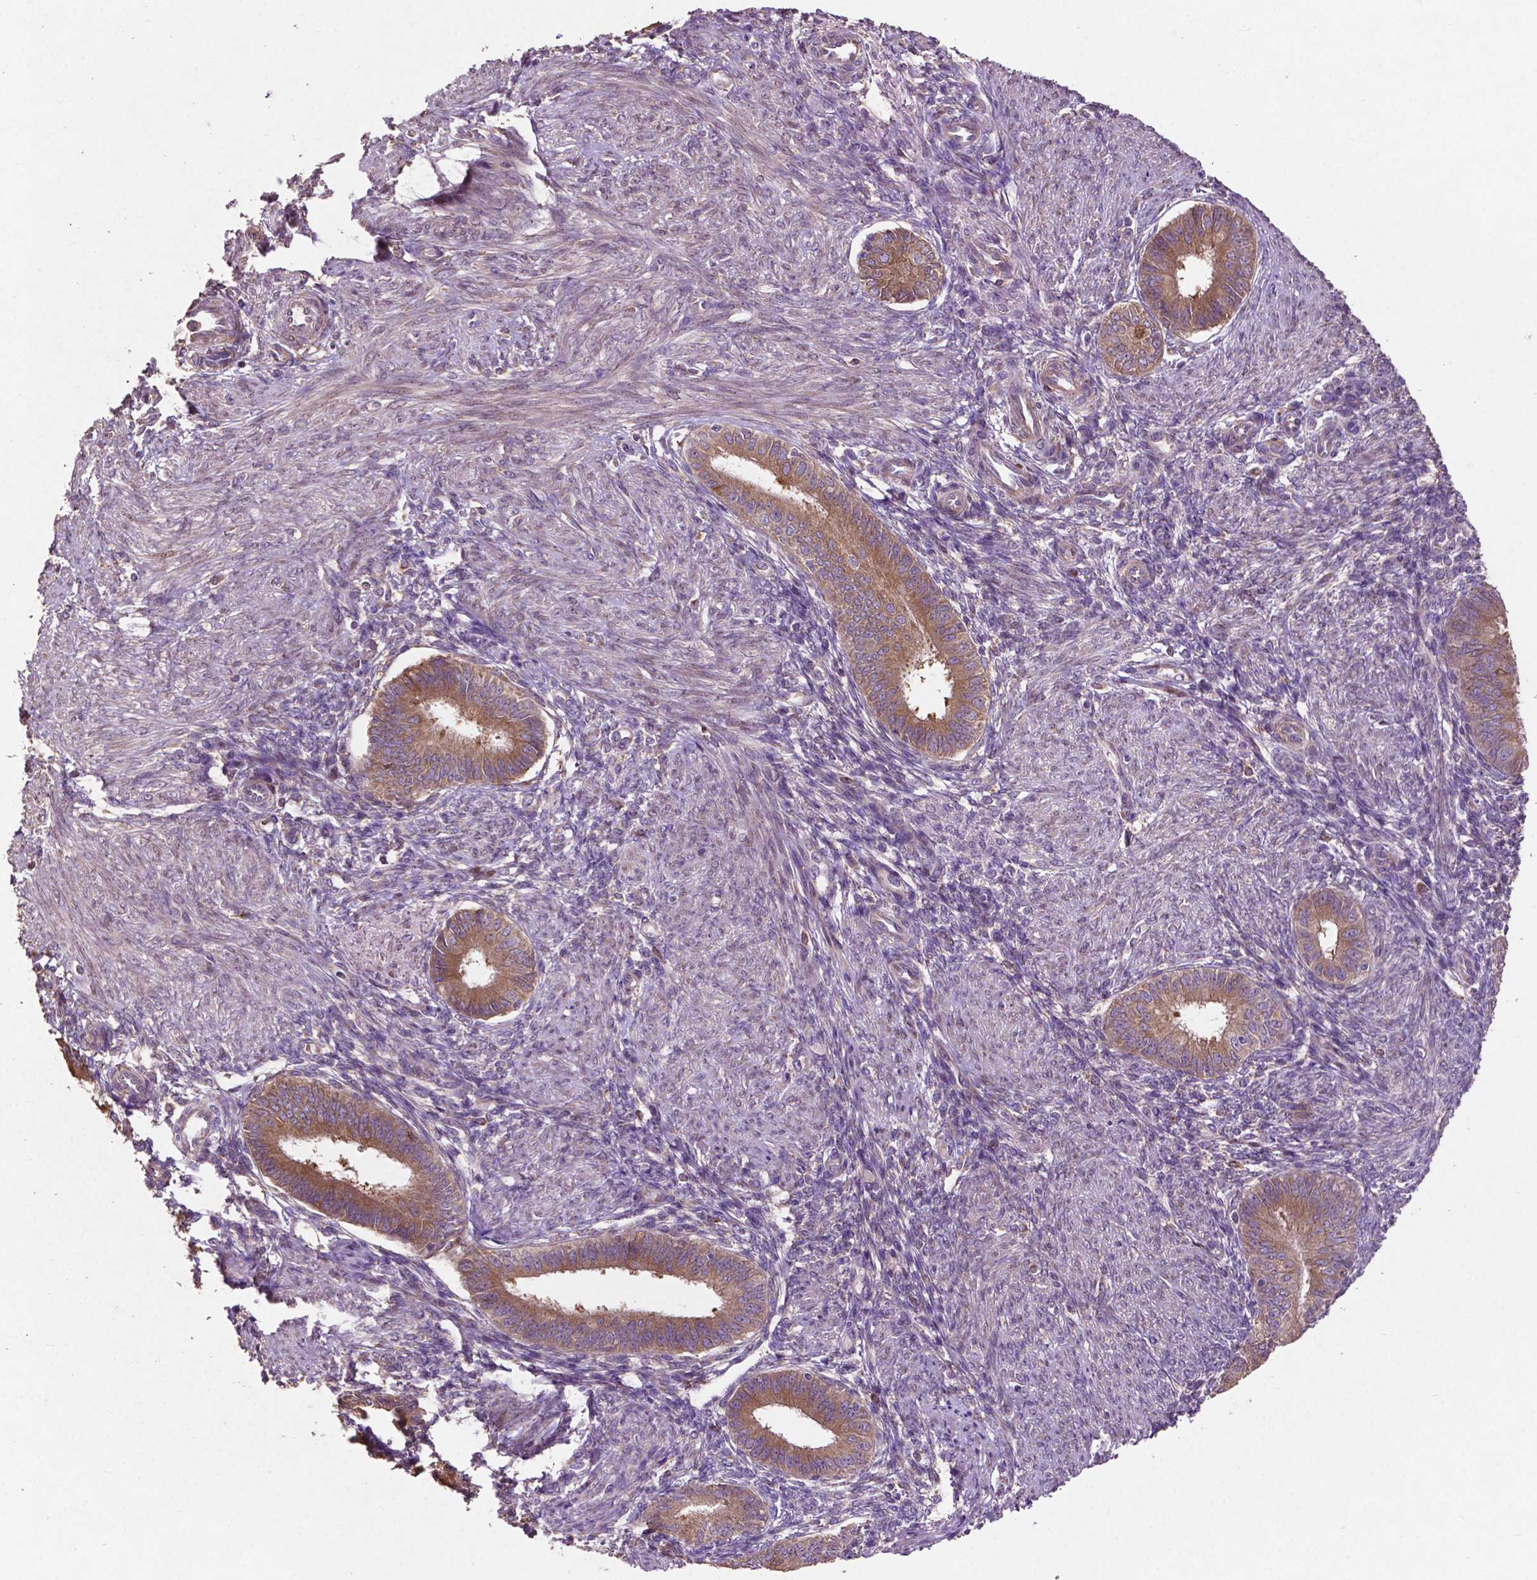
{"staining": {"intensity": "negative", "quantity": "none", "location": "none"}, "tissue": "endometrium", "cell_type": "Cells in endometrial stroma", "image_type": "normal", "snomed": [{"axis": "morphology", "description": "Normal tissue, NOS"}, {"axis": "topography", "description": "Endometrium"}], "caption": "Immunohistochemistry micrograph of normal endometrium stained for a protein (brown), which demonstrates no expression in cells in endometrial stroma.", "gene": "MBTPS1", "patient": {"sex": "female", "age": 39}}